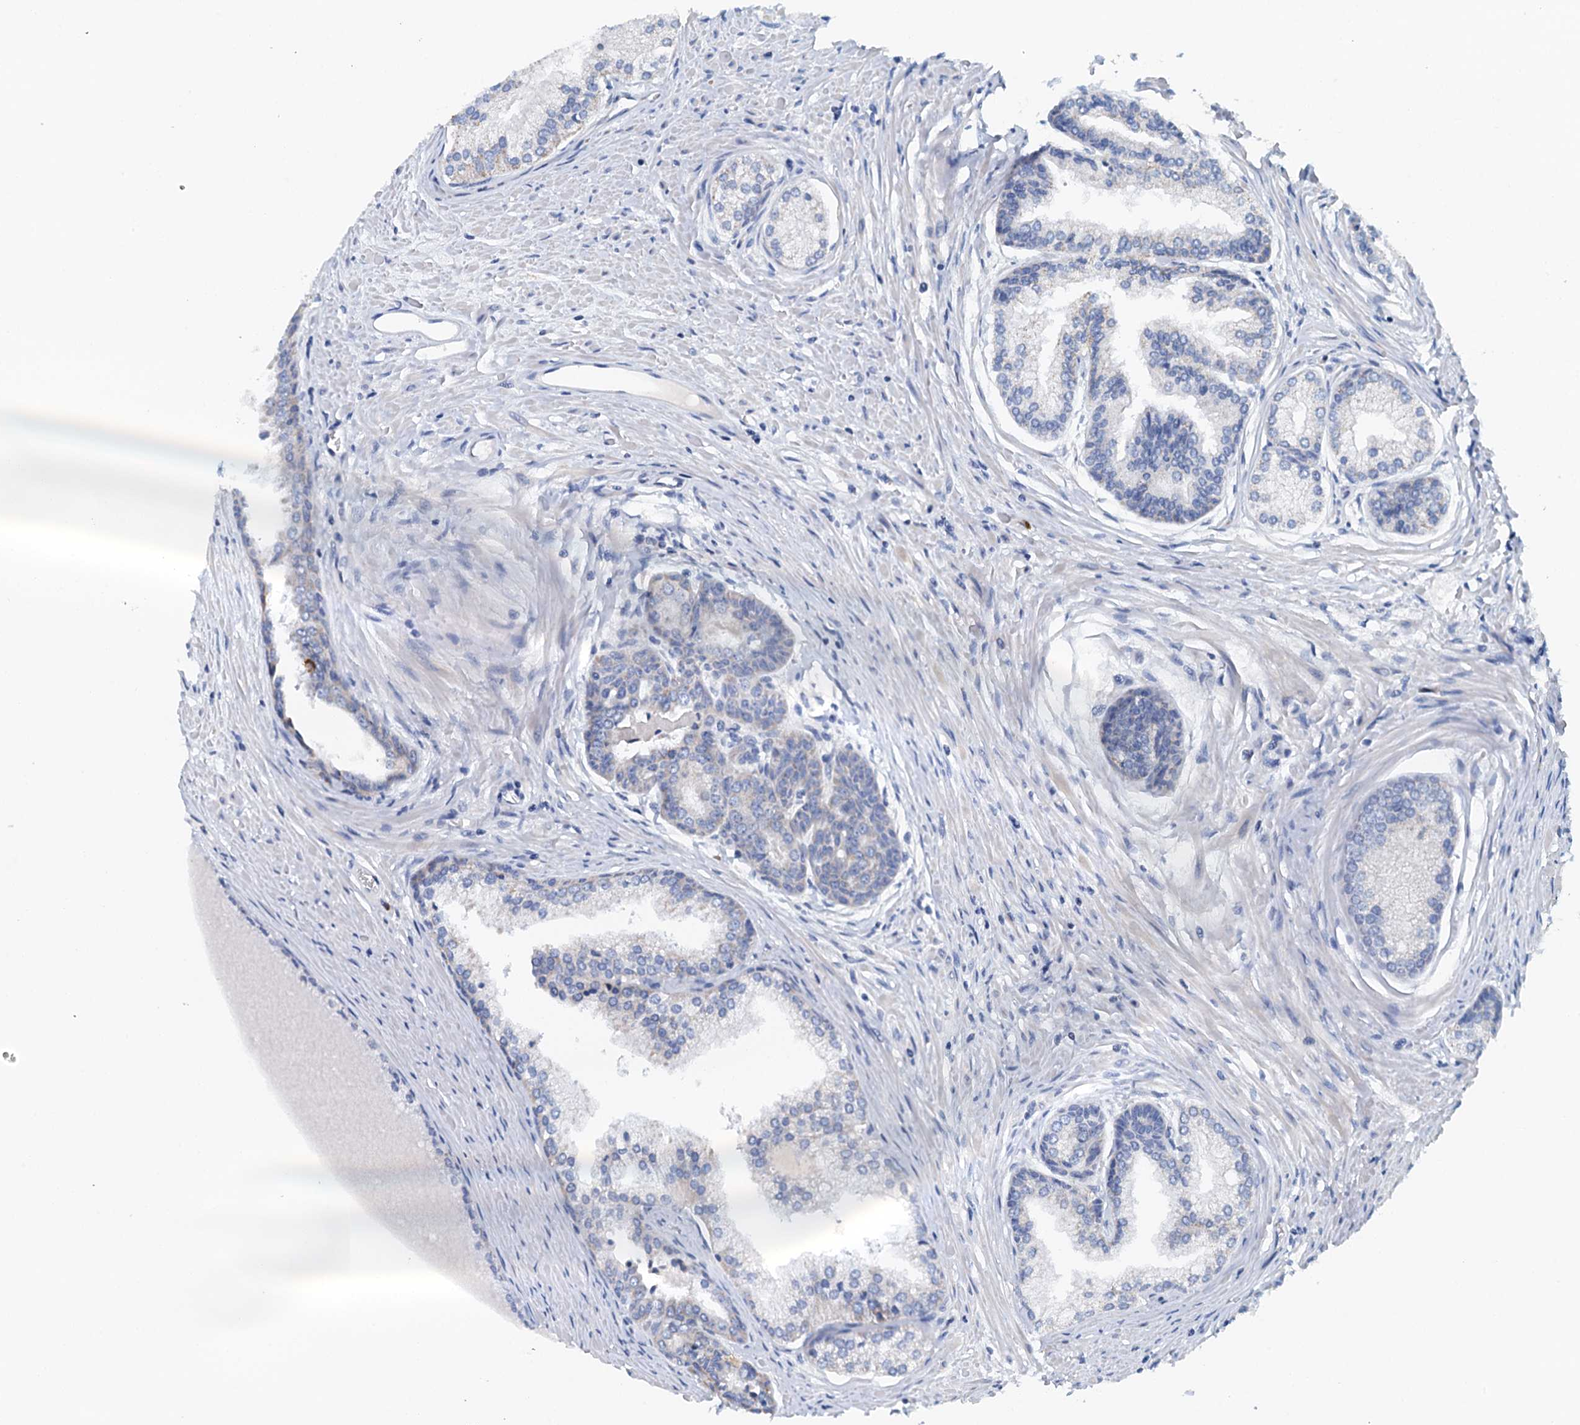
{"staining": {"intensity": "negative", "quantity": "none", "location": "none"}, "tissue": "prostate cancer", "cell_type": "Tumor cells", "image_type": "cancer", "snomed": [{"axis": "morphology", "description": "Adenocarcinoma, High grade"}, {"axis": "topography", "description": "Prostate"}], "caption": "Protein analysis of high-grade adenocarcinoma (prostate) exhibits no significant expression in tumor cells.", "gene": "POC1A", "patient": {"sex": "male", "age": 68}}